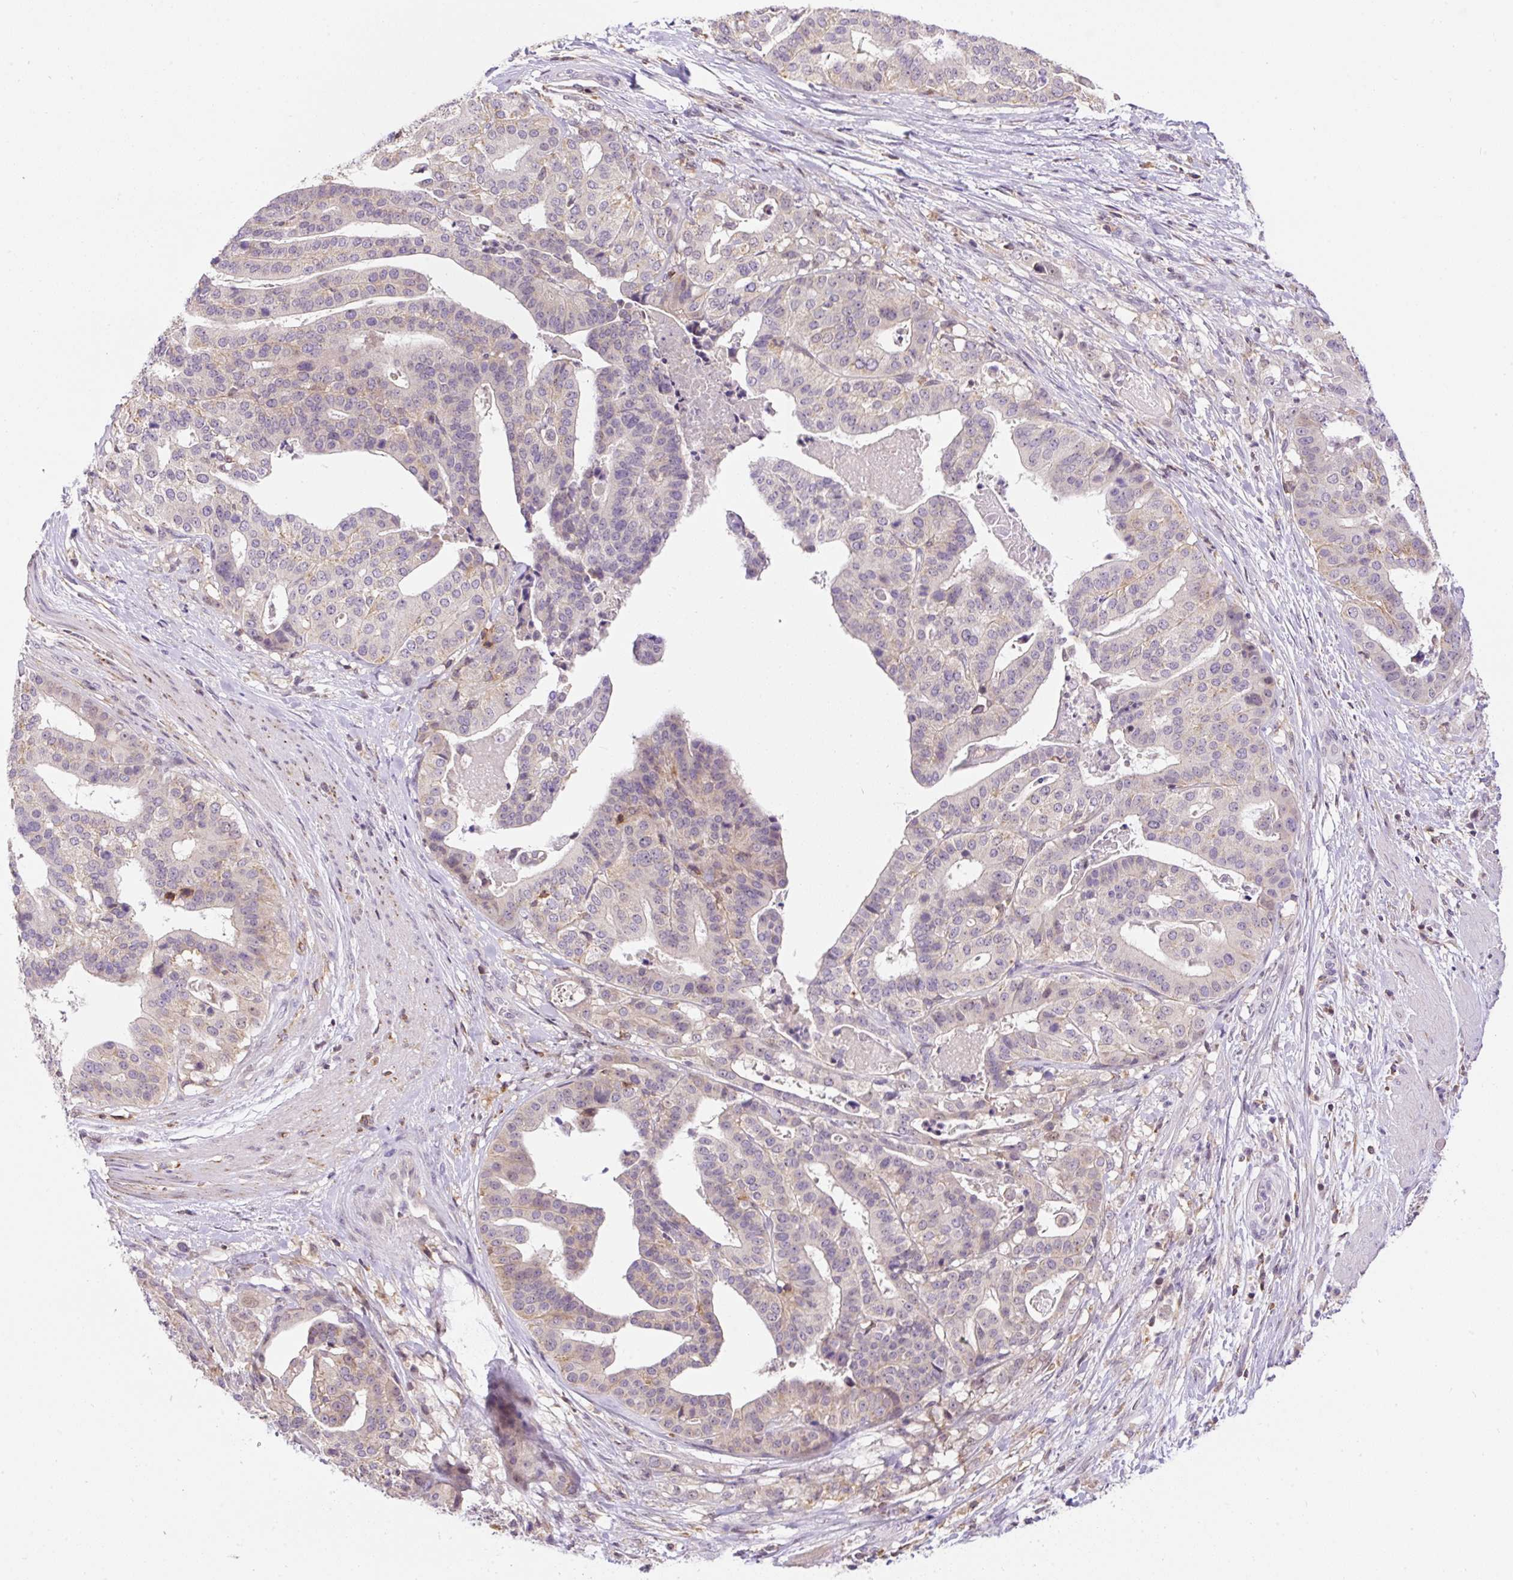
{"staining": {"intensity": "weak", "quantity": "<25%", "location": "cytoplasmic/membranous"}, "tissue": "stomach cancer", "cell_type": "Tumor cells", "image_type": "cancer", "snomed": [{"axis": "morphology", "description": "Adenocarcinoma, NOS"}, {"axis": "topography", "description": "Stomach"}], "caption": "The image displays no significant expression in tumor cells of adenocarcinoma (stomach).", "gene": "CARD11", "patient": {"sex": "male", "age": 48}}